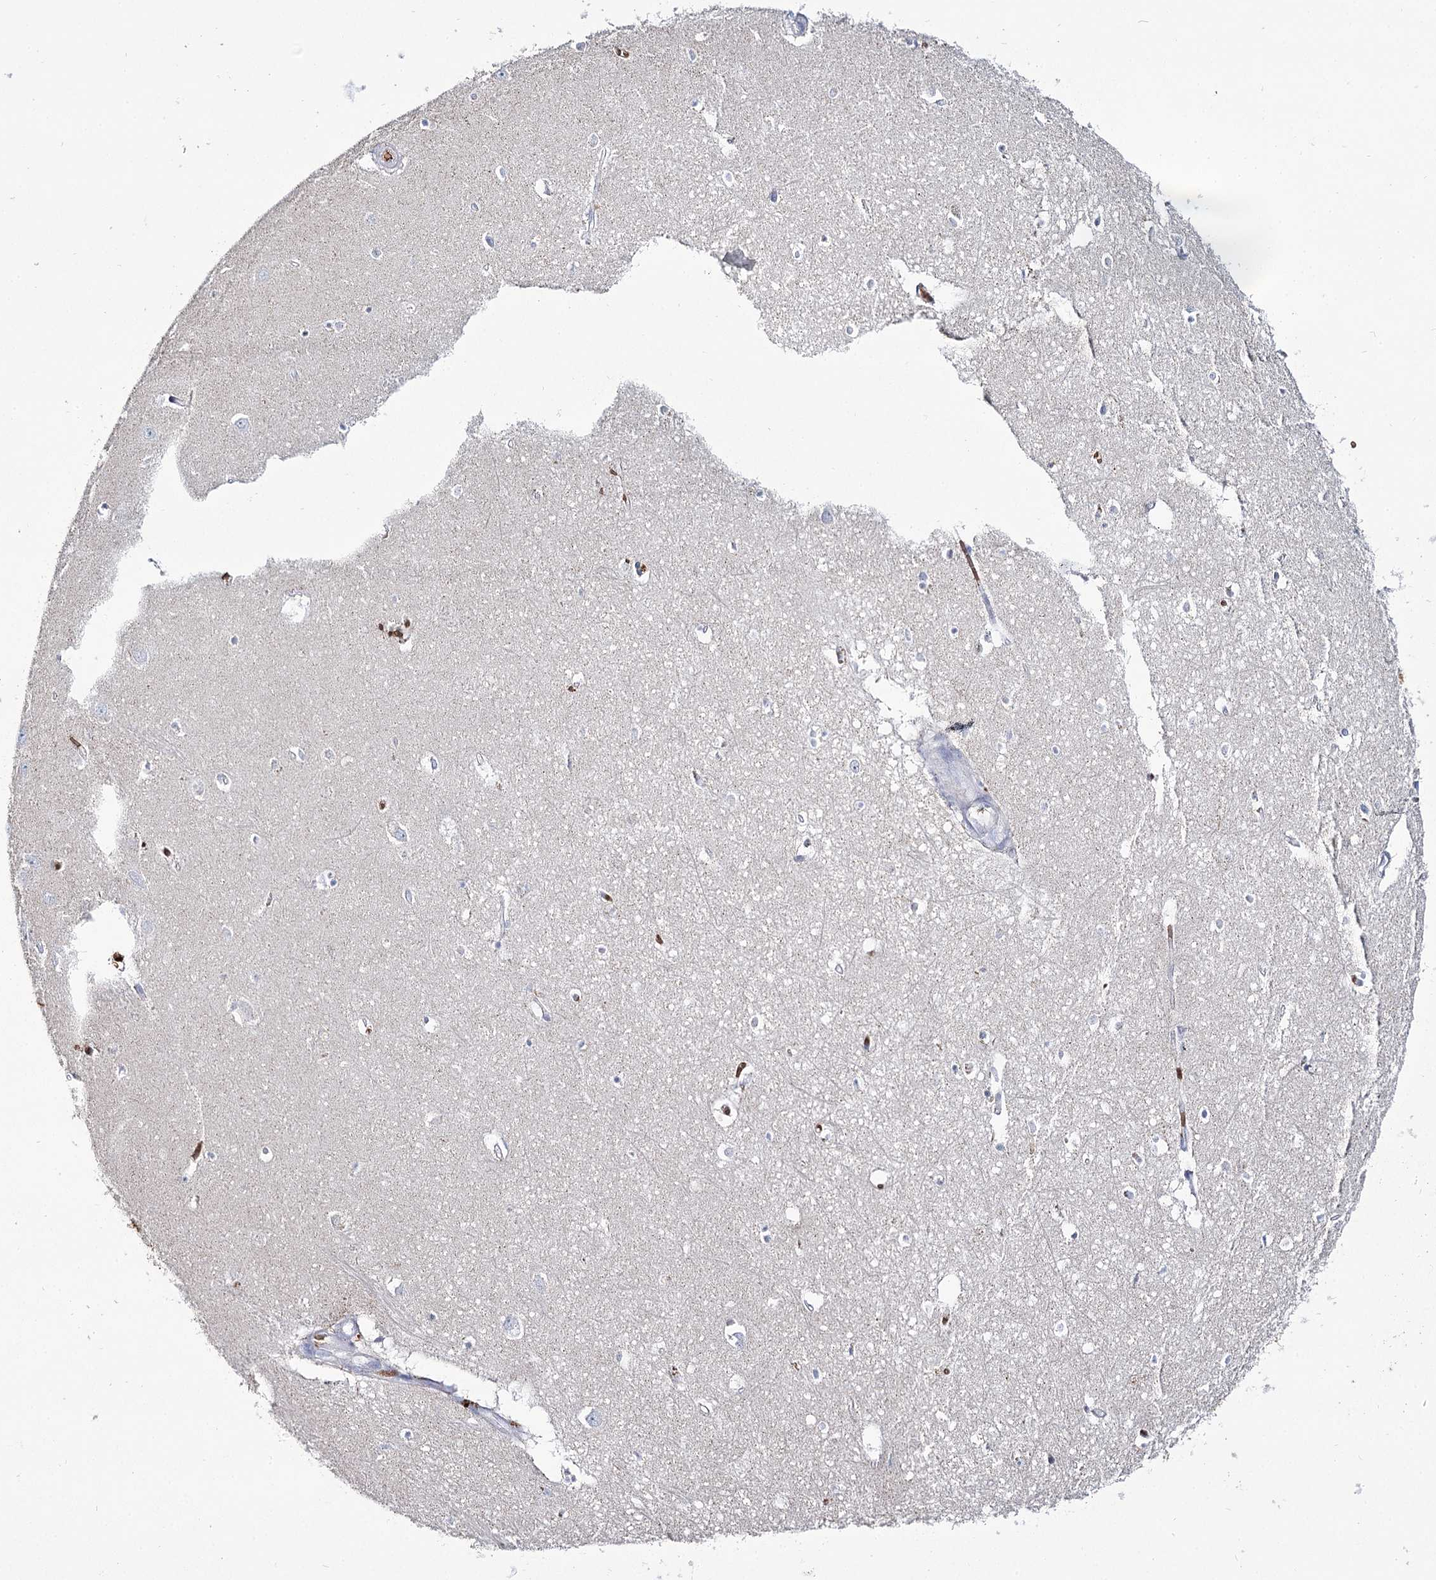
{"staining": {"intensity": "negative", "quantity": "none", "location": "none"}, "tissue": "hippocampus", "cell_type": "Glial cells", "image_type": "normal", "snomed": [{"axis": "morphology", "description": "Normal tissue, NOS"}, {"axis": "topography", "description": "Hippocampus"}], "caption": "The histopathology image demonstrates no significant staining in glial cells of hippocampus. (DAB immunohistochemistry with hematoxylin counter stain).", "gene": "GBF1", "patient": {"sex": "female", "age": 64}}